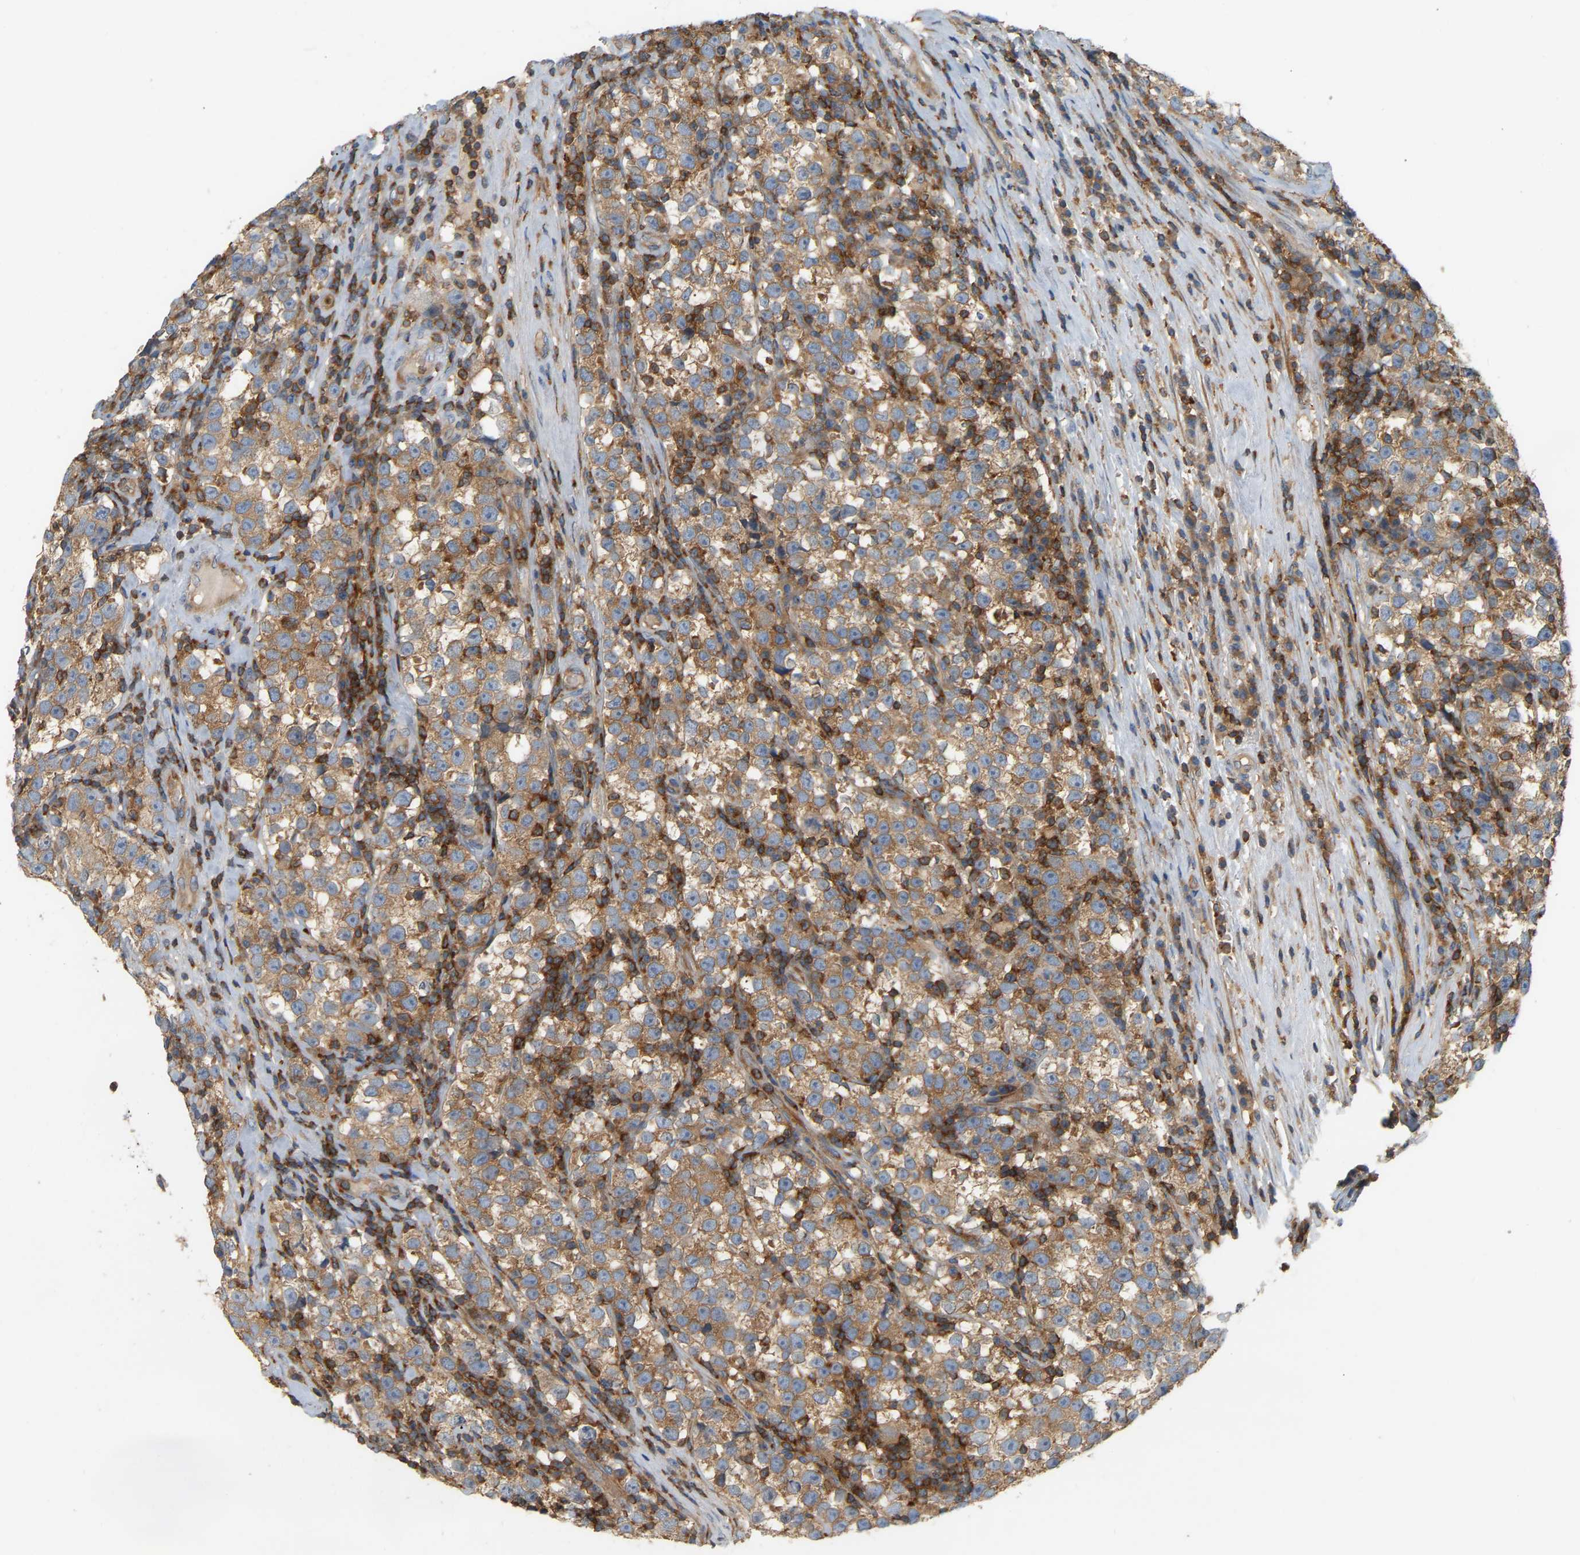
{"staining": {"intensity": "moderate", "quantity": ">75%", "location": "cytoplasmic/membranous"}, "tissue": "testis cancer", "cell_type": "Tumor cells", "image_type": "cancer", "snomed": [{"axis": "morphology", "description": "Normal tissue, NOS"}, {"axis": "morphology", "description": "Seminoma, NOS"}, {"axis": "topography", "description": "Testis"}], "caption": "Immunohistochemistry (IHC) photomicrograph of neoplastic tissue: testis cancer stained using immunohistochemistry reveals medium levels of moderate protein expression localized specifically in the cytoplasmic/membranous of tumor cells, appearing as a cytoplasmic/membranous brown color.", "gene": "AKAP13", "patient": {"sex": "male", "age": 43}}